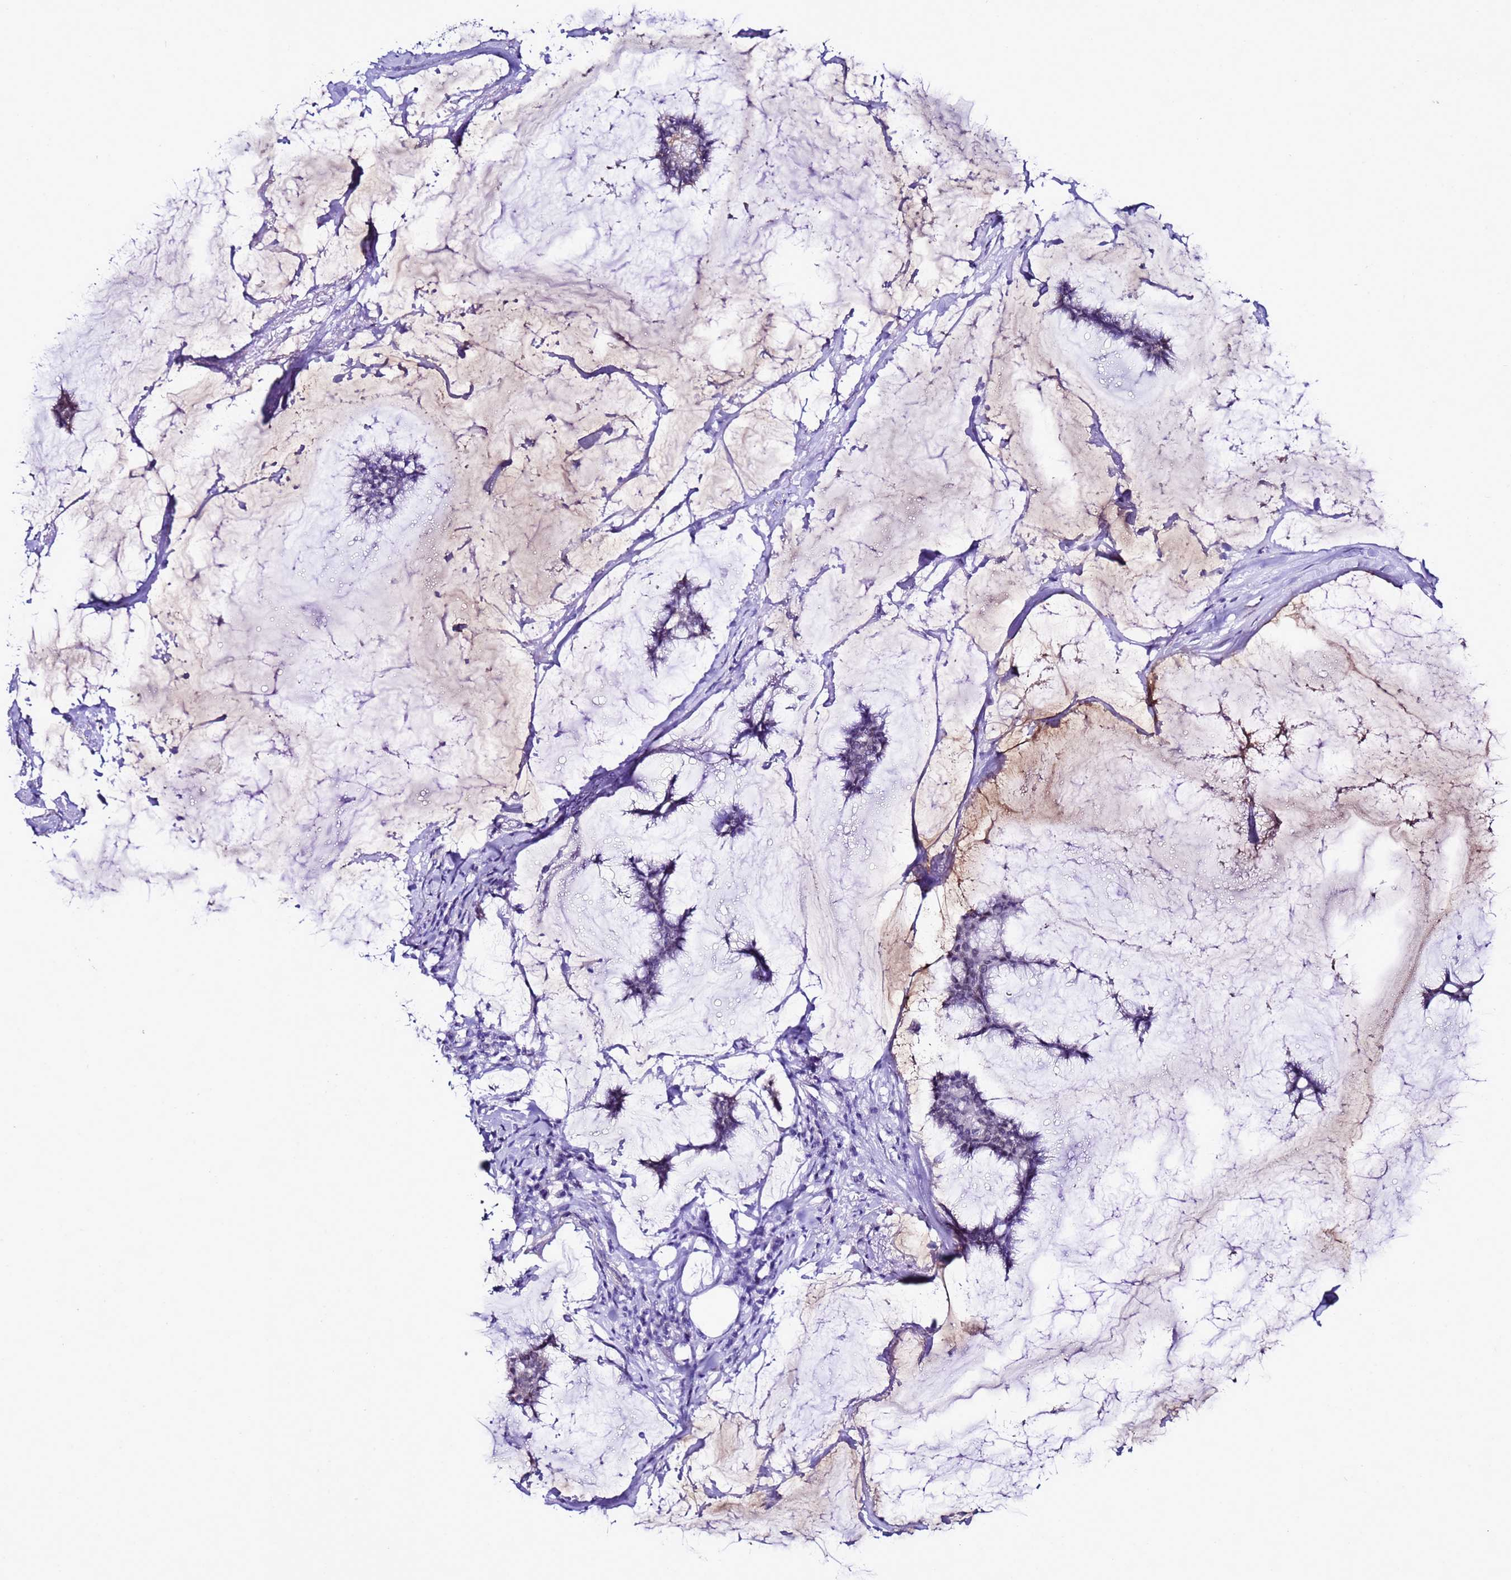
{"staining": {"intensity": "negative", "quantity": "none", "location": "none"}, "tissue": "breast cancer", "cell_type": "Tumor cells", "image_type": "cancer", "snomed": [{"axis": "morphology", "description": "Duct carcinoma"}, {"axis": "topography", "description": "Breast"}], "caption": "DAB immunohistochemical staining of human breast invasive ductal carcinoma shows no significant expression in tumor cells. (Stains: DAB (3,3'-diaminobenzidine) immunohistochemistry with hematoxylin counter stain, Microscopy: brightfield microscopy at high magnification).", "gene": "BCL7A", "patient": {"sex": "female", "age": 93}}